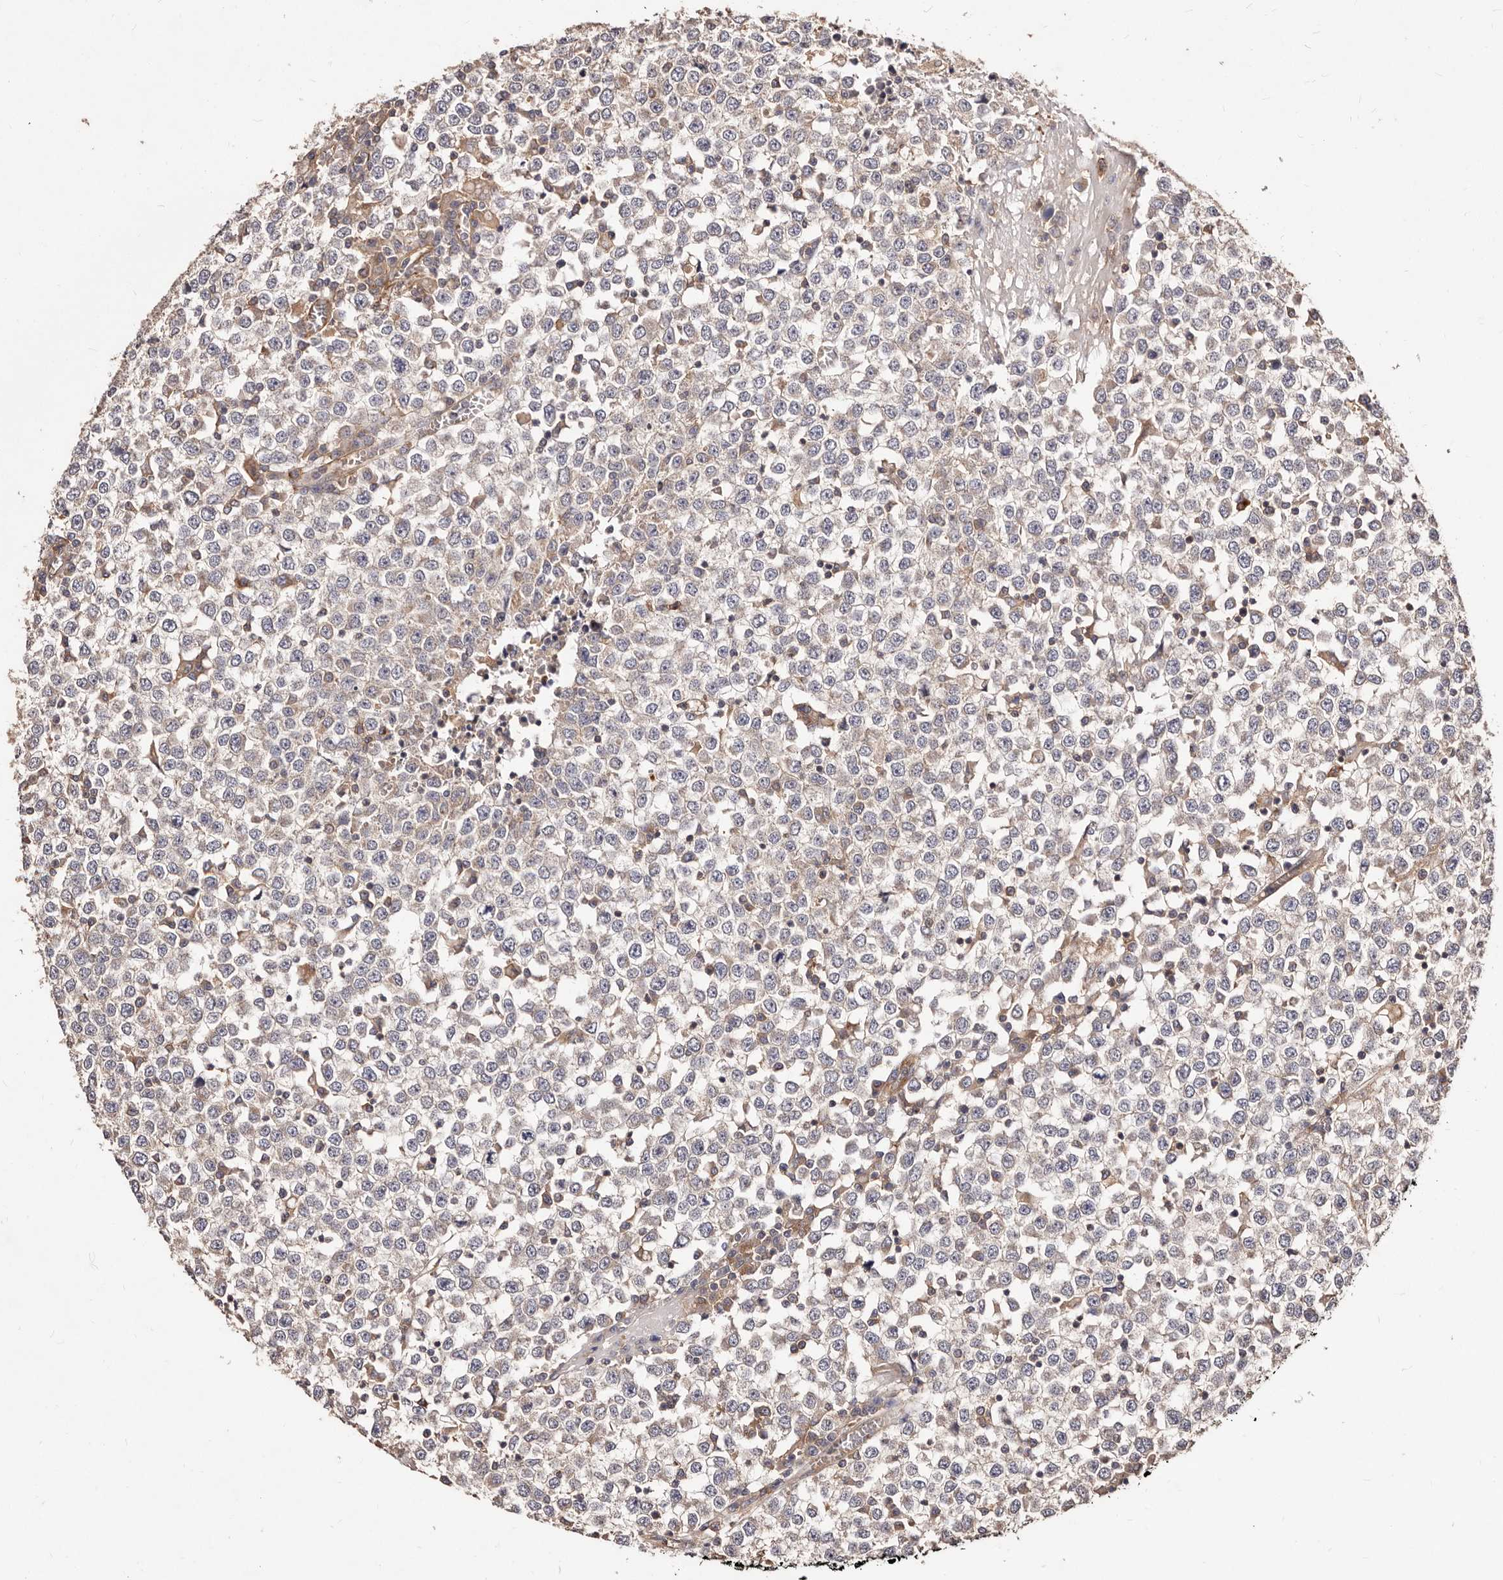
{"staining": {"intensity": "negative", "quantity": "none", "location": "none"}, "tissue": "testis cancer", "cell_type": "Tumor cells", "image_type": "cancer", "snomed": [{"axis": "morphology", "description": "Seminoma, NOS"}, {"axis": "topography", "description": "Testis"}], "caption": "This is an IHC micrograph of human testis cancer. There is no positivity in tumor cells.", "gene": "CCL14", "patient": {"sex": "male", "age": 65}}